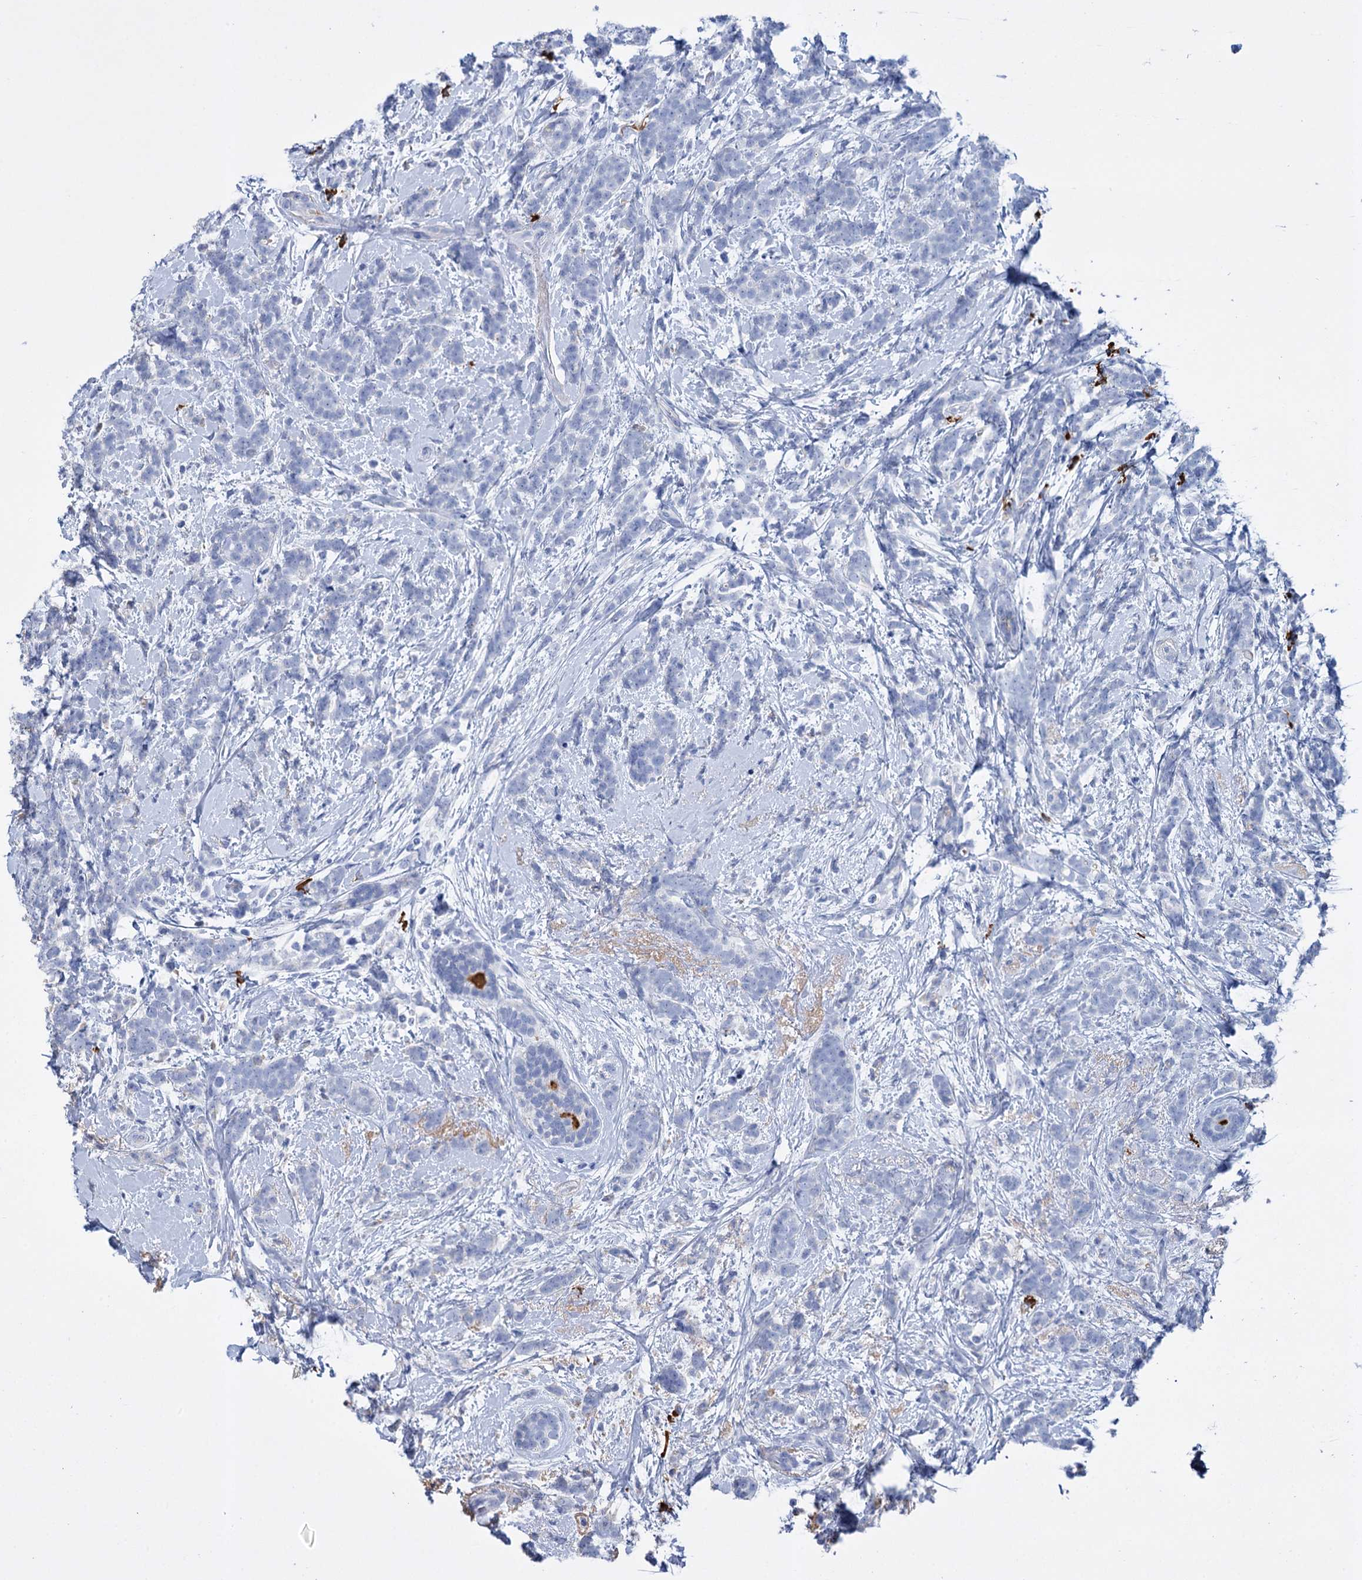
{"staining": {"intensity": "negative", "quantity": "none", "location": "none"}, "tissue": "breast cancer", "cell_type": "Tumor cells", "image_type": "cancer", "snomed": [{"axis": "morphology", "description": "Lobular carcinoma"}, {"axis": "topography", "description": "Breast"}], "caption": "Breast lobular carcinoma stained for a protein using IHC displays no staining tumor cells.", "gene": "FBXW12", "patient": {"sex": "female", "age": 58}}